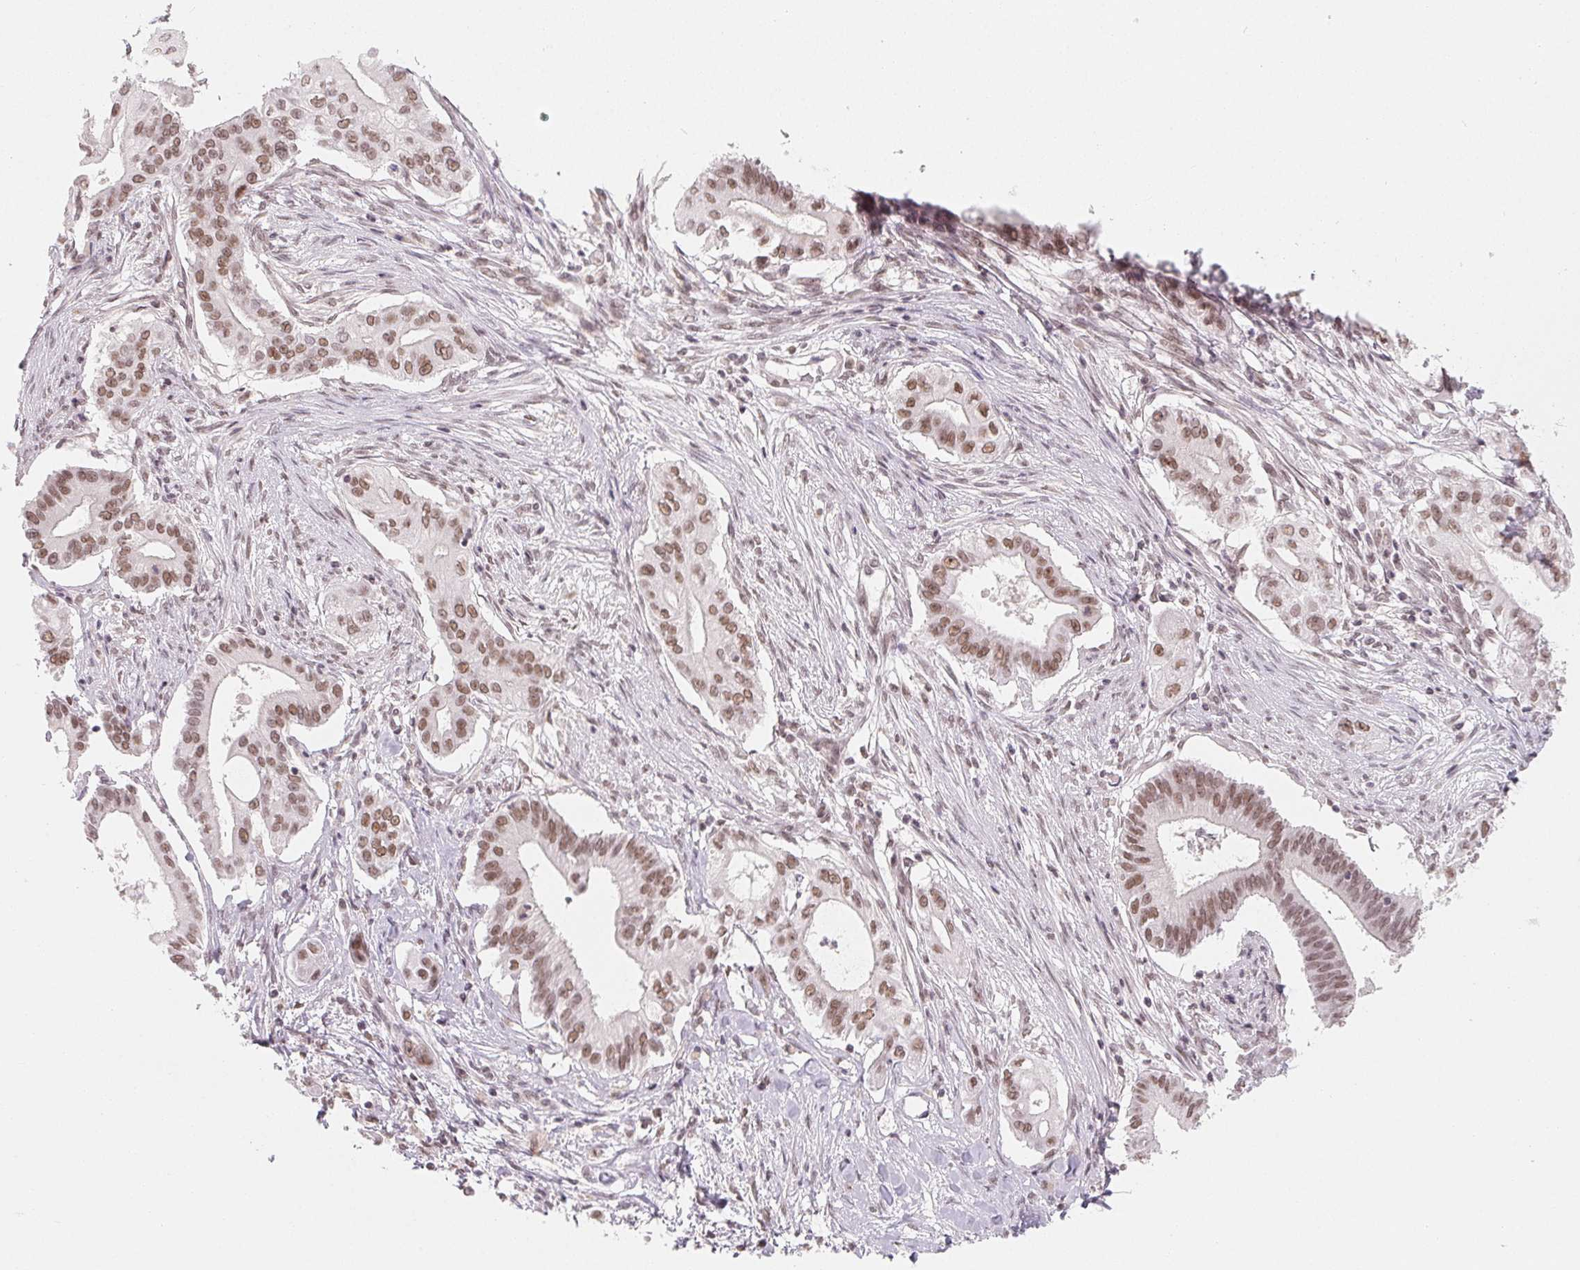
{"staining": {"intensity": "moderate", "quantity": ">75%", "location": "nuclear"}, "tissue": "pancreatic cancer", "cell_type": "Tumor cells", "image_type": "cancer", "snomed": [{"axis": "morphology", "description": "Adenocarcinoma, NOS"}, {"axis": "topography", "description": "Pancreas"}], "caption": "Protein expression analysis of pancreatic cancer shows moderate nuclear expression in about >75% of tumor cells.", "gene": "NXF3", "patient": {"sex": "female", "age": 68}}